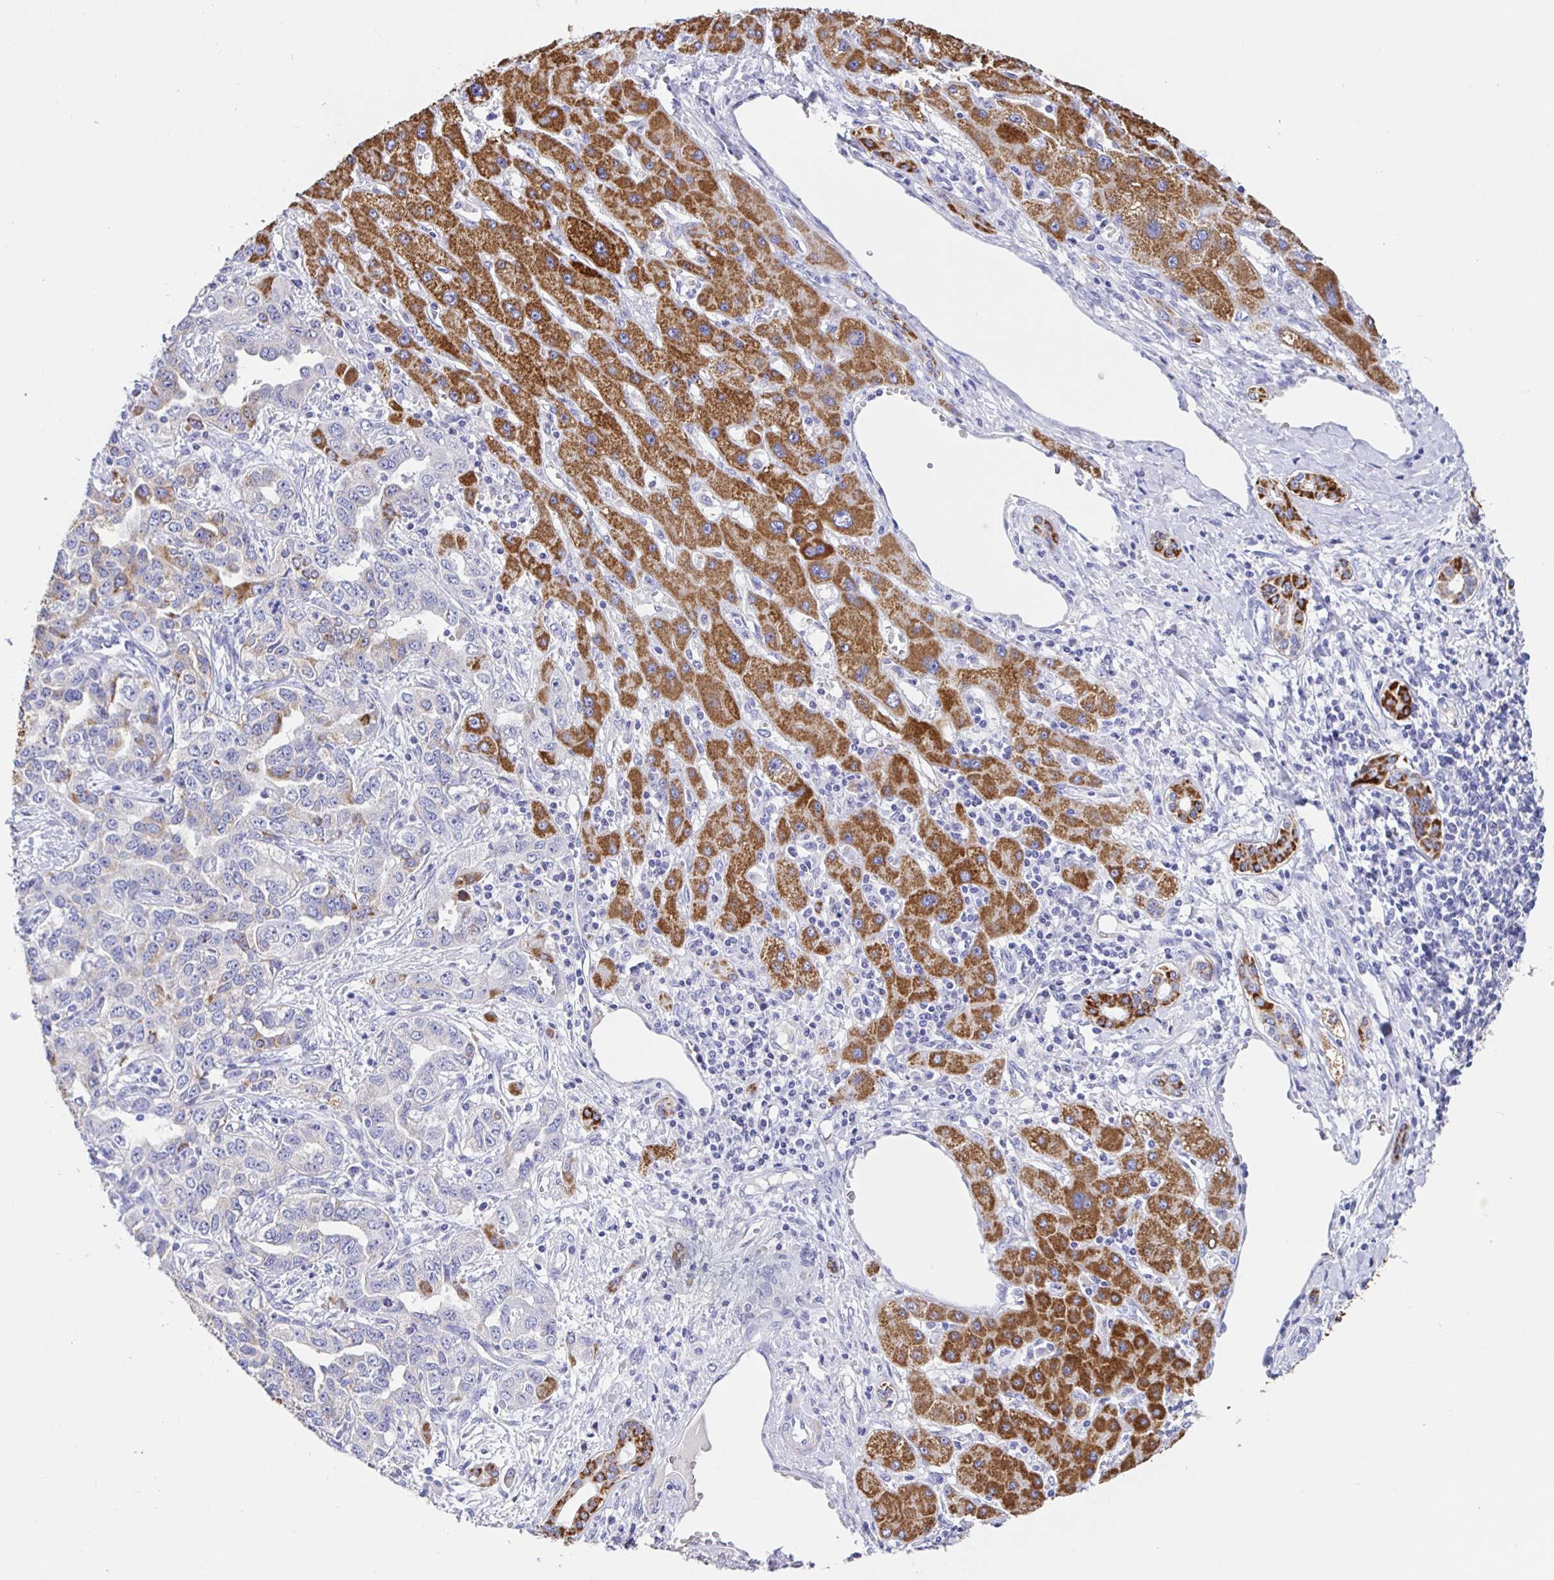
{"staining": {"intensity": "moderate", "quantity": "<25%", "location": "cytoplasmic/membranous"}, "tissue": "liver cancer", "cell_type": "Tumor cells", "image_type": "cancer", "snomed": [{"axis": "morphology", "description": "Cholangiocarcinoma"}, {"axis": "topography", "description": "Liver"}], "caption": "Immunohistochemical staining of cholangiocarcinoma (liver) shows moderate cytoplasmic/membranous protein staining in approximately <25% of tumor cells. Using DAB (3,3'-diaminobenzidine) (brown) and hematoxylin (blue) stains, captured at high magnification using brightfield microscopy.", "gene": "MAOA", "patient": {"sex": "male", "age": 59}}